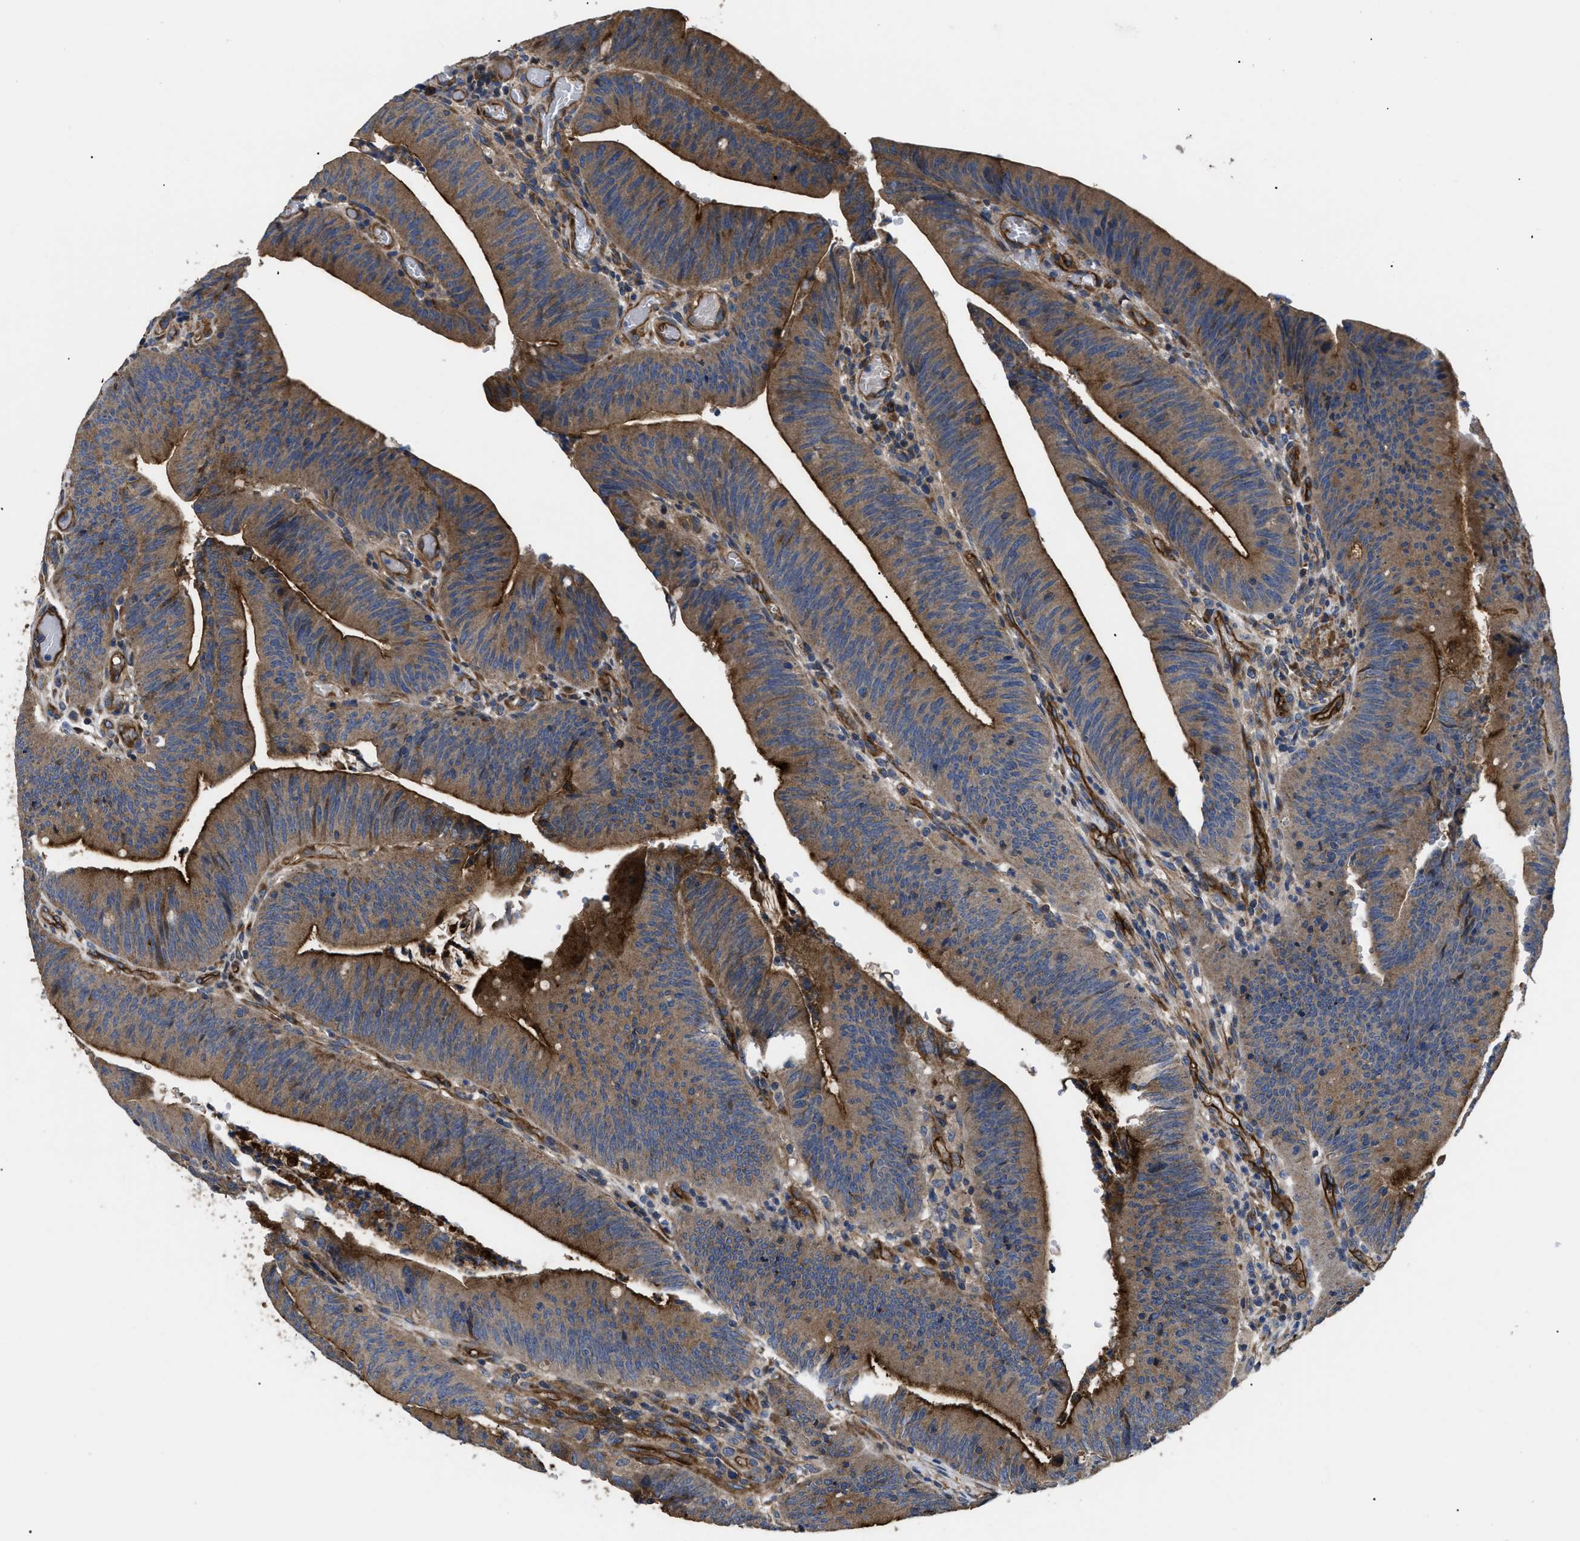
{"staining": {"intensity": "strong", "quantity": ">75%", "location": "cytoplasmic/membranous"}, "tissue": "colorectal cancer", "cell_type": "Tumor cells", "image_type": "cancer", "snomed": [{"axis": "morphology", "description": "Normal tissue, NOS"}, {"axis": "morphology", "description": "Adenocarcinoma, NOS"}, {"axis": "topography", "description": "Rectum"}], "caption": "Protein staining by immunohistochemistry (IHC) shows strong cytoplasmic/membranous expression in approximately >75% of tumor cells in colorectal cancer (adenocarcinoma).", "gene": "NT5E", "patient": {"sex": "female", "age": 66}}